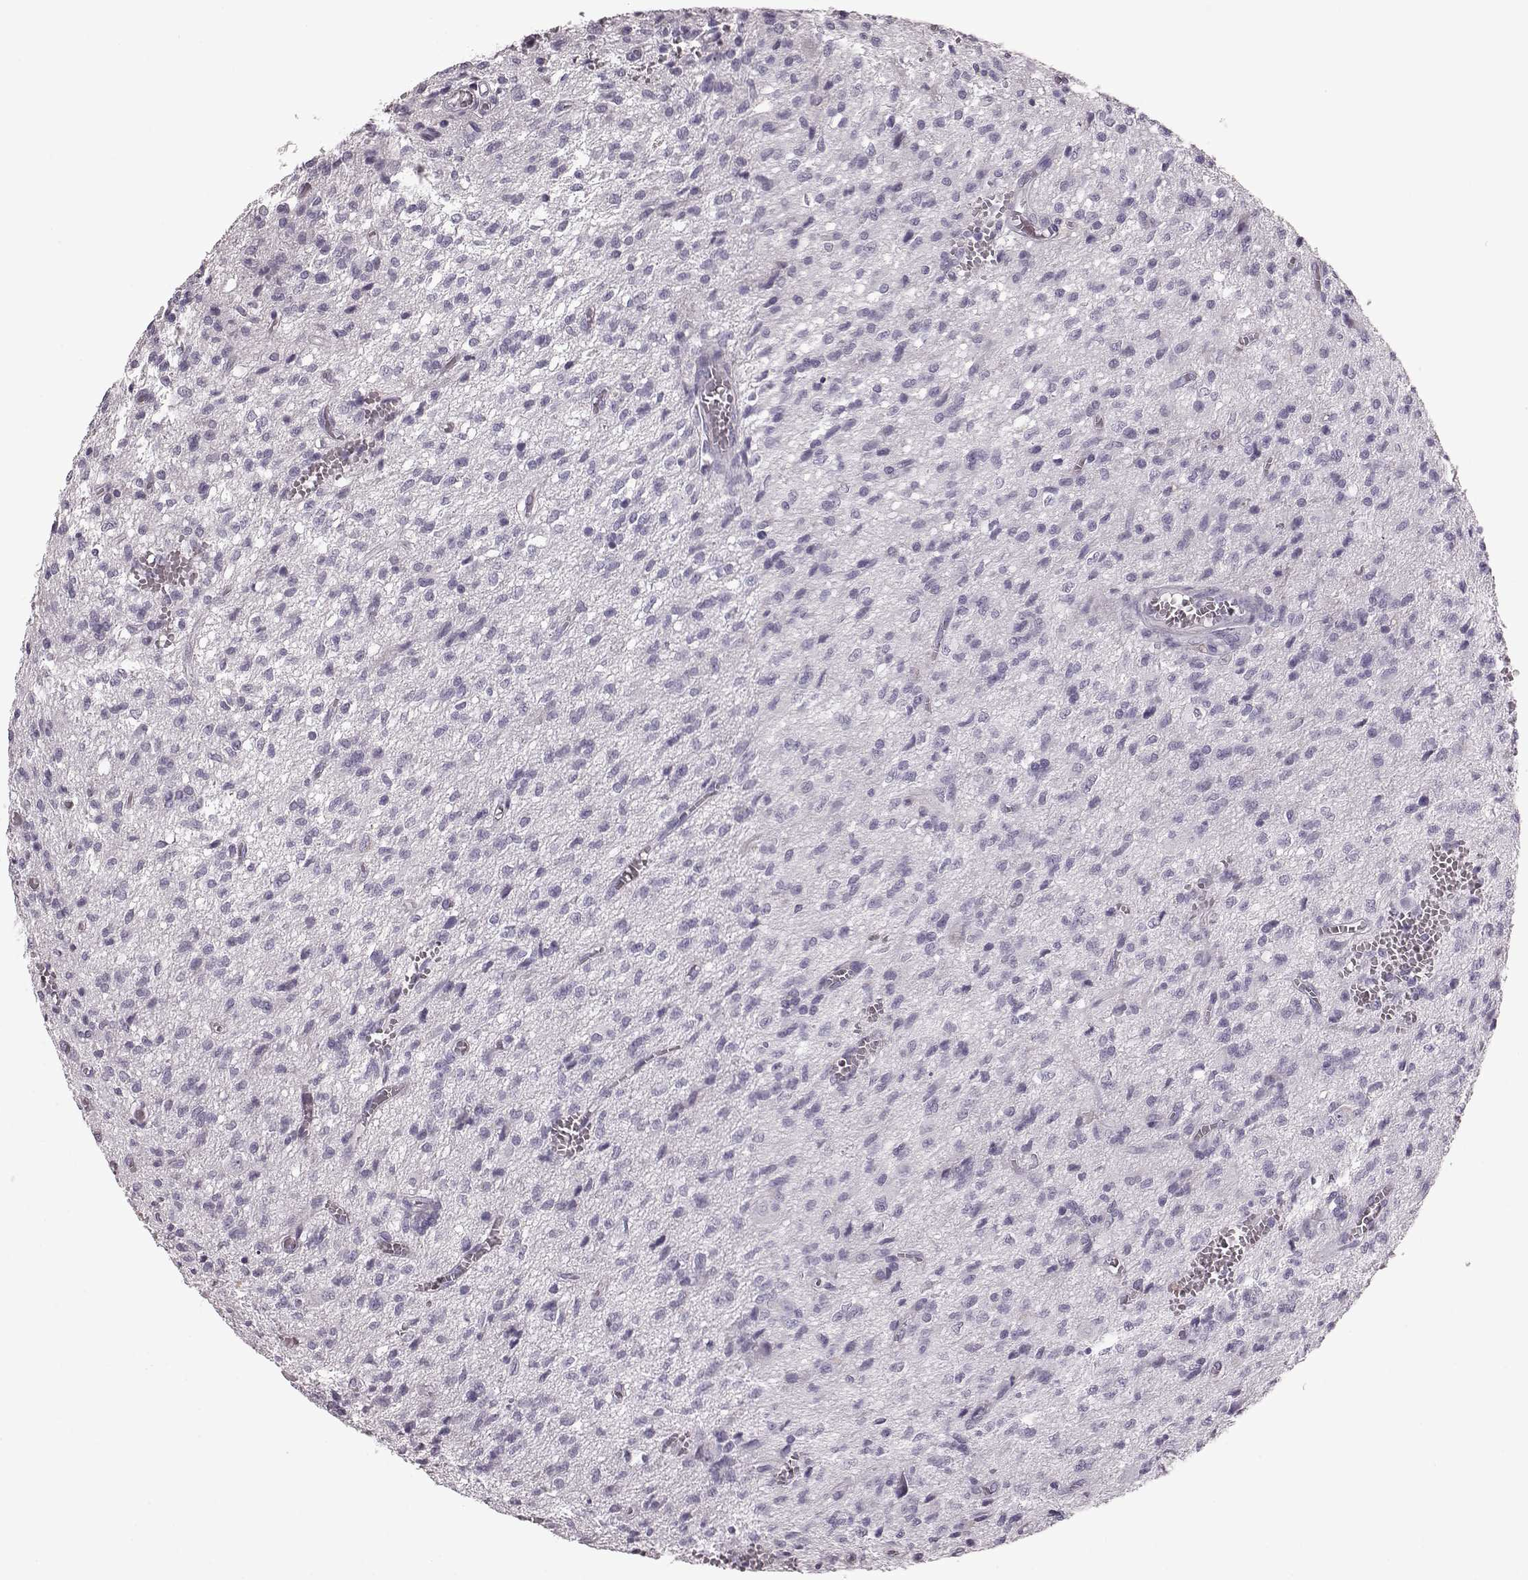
{"staining": {"intensity": "negative", "quantity": "none", "location": "none"}, "tissue": "glioma", "cell_type": "Tumor cells", "image_type": "cancer", "snomed": [{"axis": "morphology", "description": "Glioma, malignant, Low grade"}, {"axis": "topography", "description": "Brain"}], "caption": "This is an immunohistochemistry micrograph of low-grade glioma (malignant). There is no staining in tumor cells.", "gene": "CRYBA2", "patient": {"sex": "male", "age": 64}}